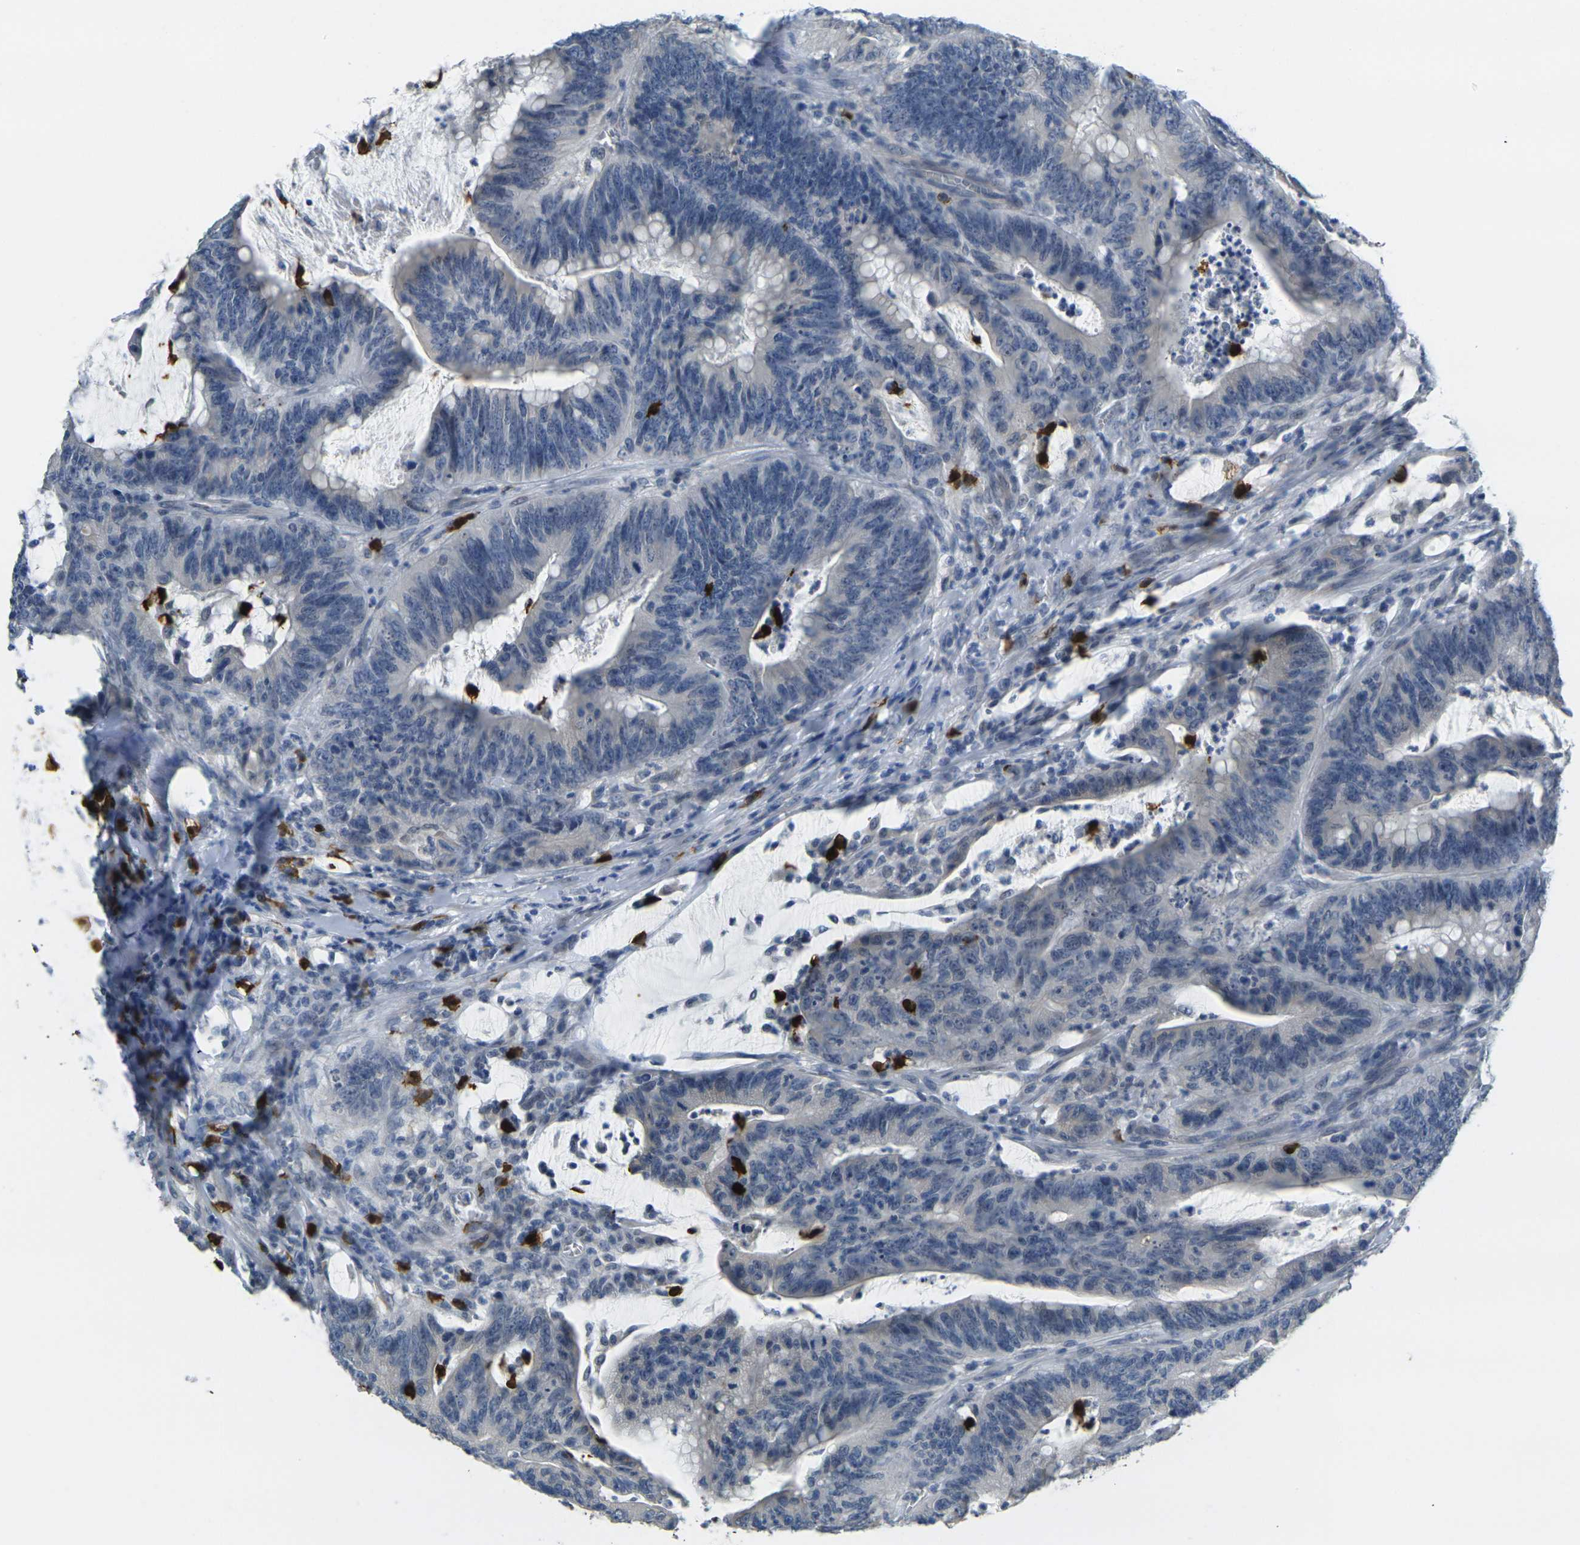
{"staining": {"intensity": "negative", "quantity": "none", "location": "none"}, "tissue": "colorectal cancer", "cell_type": "Tumor cells", "image_type": "cancer", "snomed": [{"axis": "morphology", "description": "Adenocarcinoma, NOS"}, {"axis": "topography", "description": "Colon"}], "caption": "A histopathology image of colorectal adenocarcinoma stained for a protein displays no brown staining in tumor cells. The staining was performed using DAB to visualize the protein expression in brown, while the nuclei were stained in blue with hematoxylin (Magnification: 20x).", "gene": "GPR15", "patient": {"sex": "male", "age": 45}}